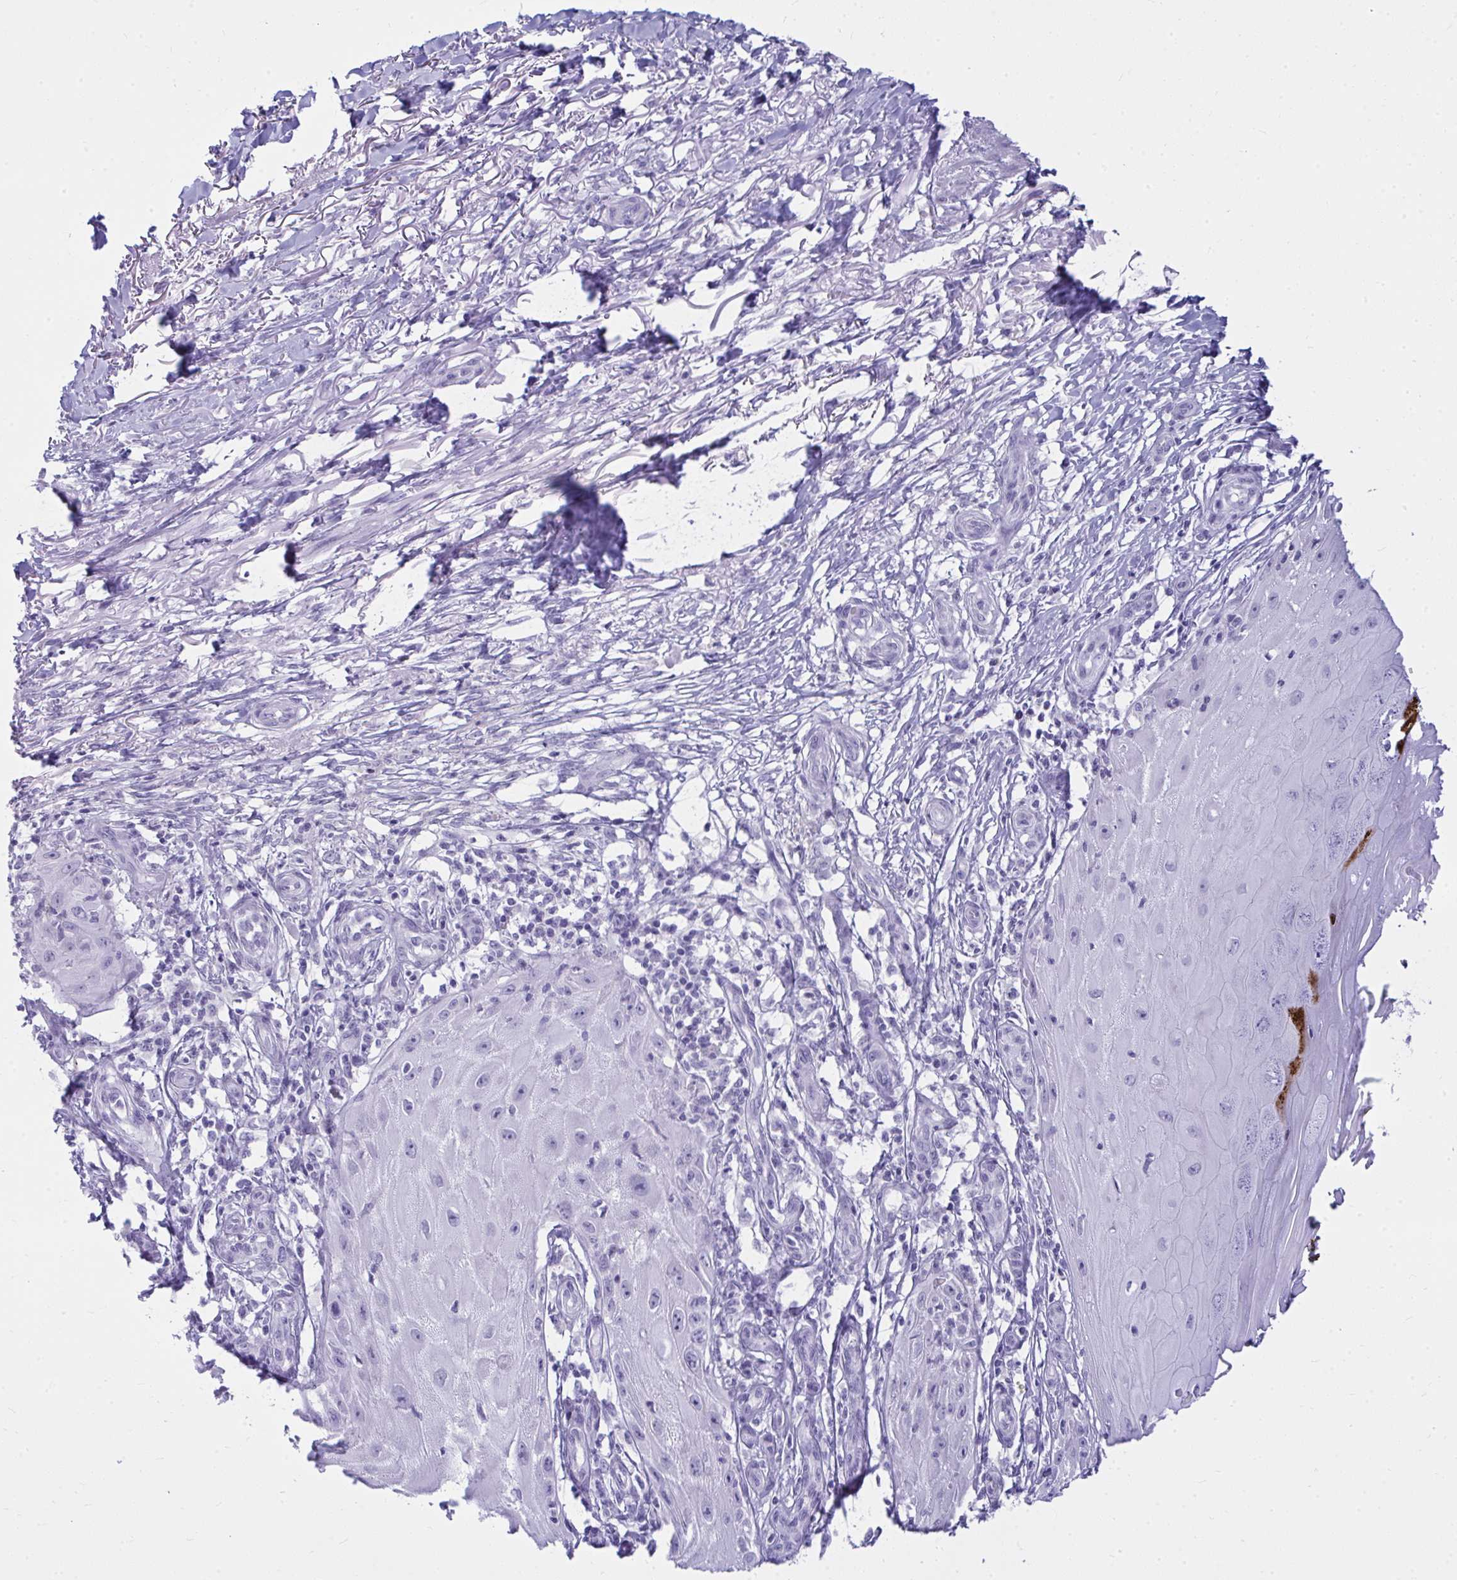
{"staining": {"intensity": "negative", "quantity": "none", "location": "none"}, "tissue": "skin cancer", "cell_type": "Tumor cells", "image_type": "cancer", "snomed": [{"axis": "morphology", "description": "Squamous cell carcinoma, NOS"}, {"axis": "topography", "description": "Skin"}], "caption": "Immunohistochemistry (IHC) of skin cancer (squamous cell carcinoma) shows no positivity in tumor cells. (Stains: DAB (3,3'-diaminobenzidine) immunohistochemistry (IHC) with hematoxylin counter stain, Microscopy: brightfield microscopy at high magnification).", "gene": "OR5F1", "patient": {"sex": "female", "age": 77}}